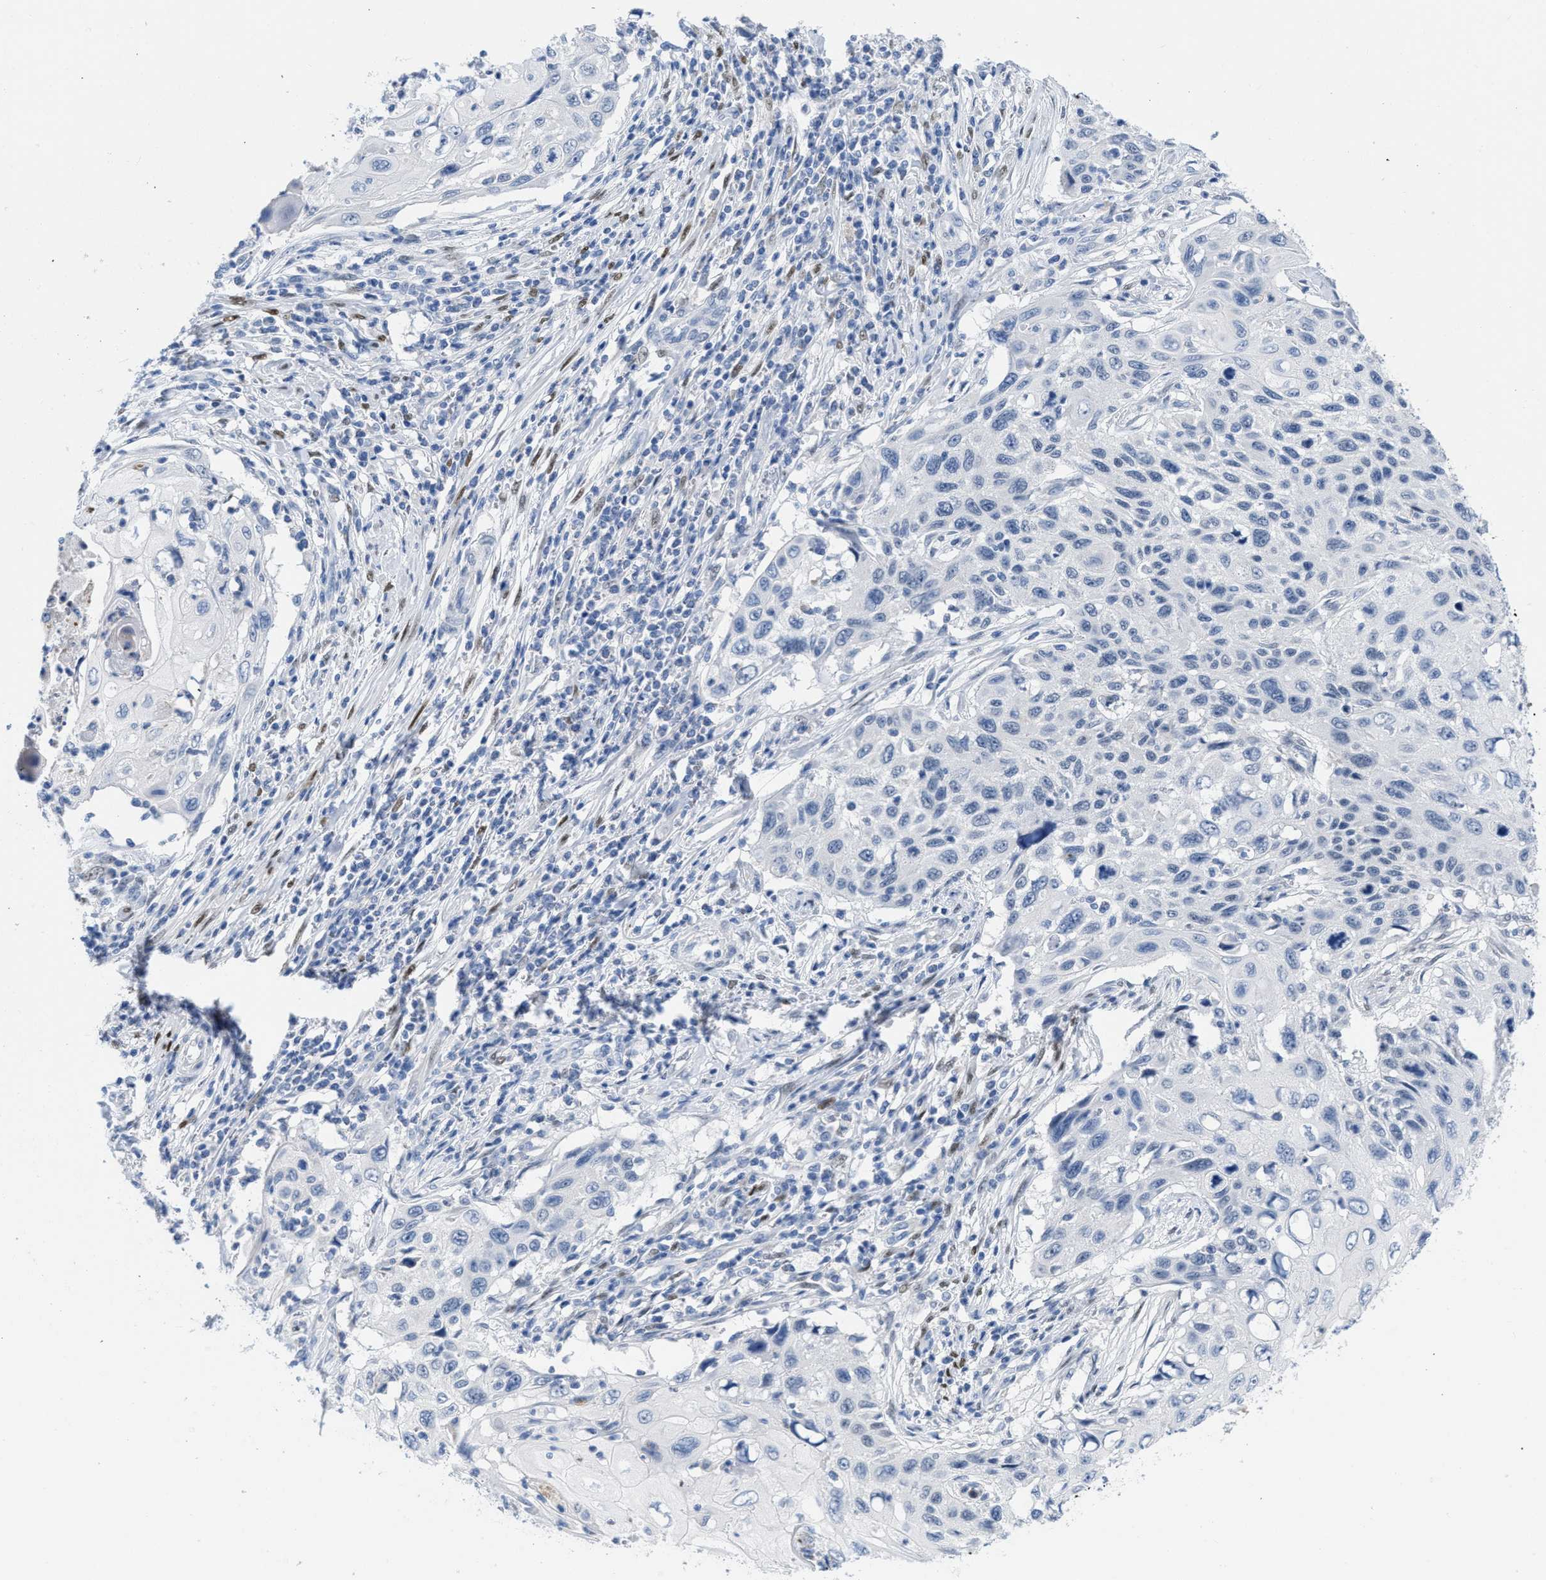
{"staining": {"intensity": "negative", "quantity": "none", "location": "none"}, "tissue": "cervical cancer", "cell_type": "Tumor cells", "image_type": "cancer", "snomed": [{"axis": "morphology", "description": "Squamous cell carcinoma, NOS"}, {"axis": "topography", "description": "Cervix"}], "caption": "This is a histopathology image of immunohistochemistry (IHC) staining of cervical squamous cell carcinoma, which shows no expression in tumor cells.", "gene": "NFIX", "patient": {"sex": "female", "age": 70}}